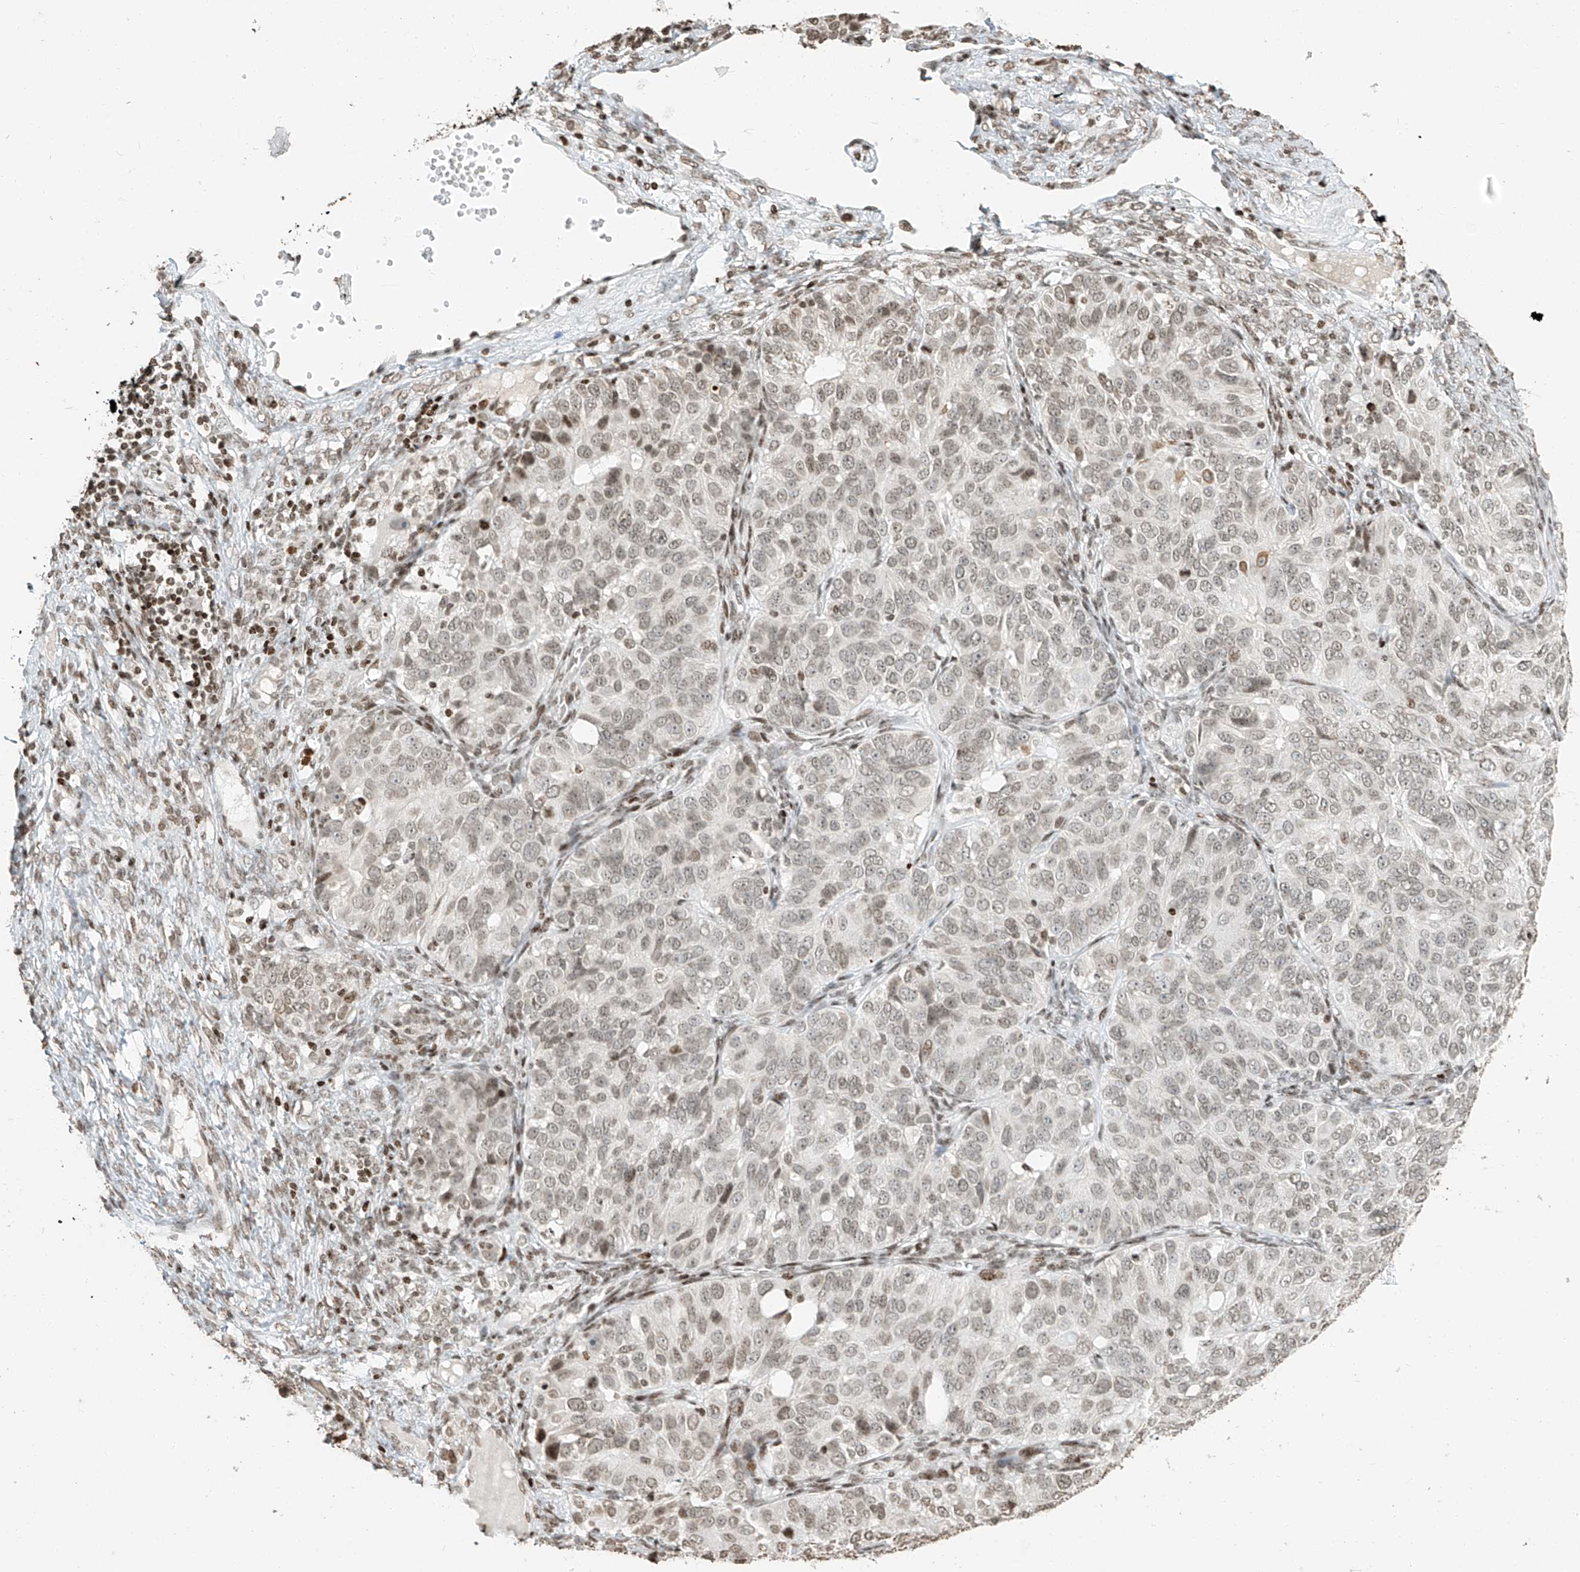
{"staining": {"intensity": "weak", "quantity": ">75%", "location": "nuclear"}, "tissue": "ovarian cancer", "cell_type": "Tumor cells", "image_type": "cancer", "snomed": [{"axis": "morphology", "description": "Carcinoma, endometroid"}, {"axis": "topography", "description": "Ovary"}], "caption": "IHC photomicrograph of neoplastic tissue: endometroid carcinoma (ovarian) stained using immunohistochemistry demonstrates low levels of weak protein expression localized specifically in the nuclear of tumor cells, appearing as a nuclear brown color.", "gene": "C17orf58", "patient": {"sex": "female", "age": 51}}